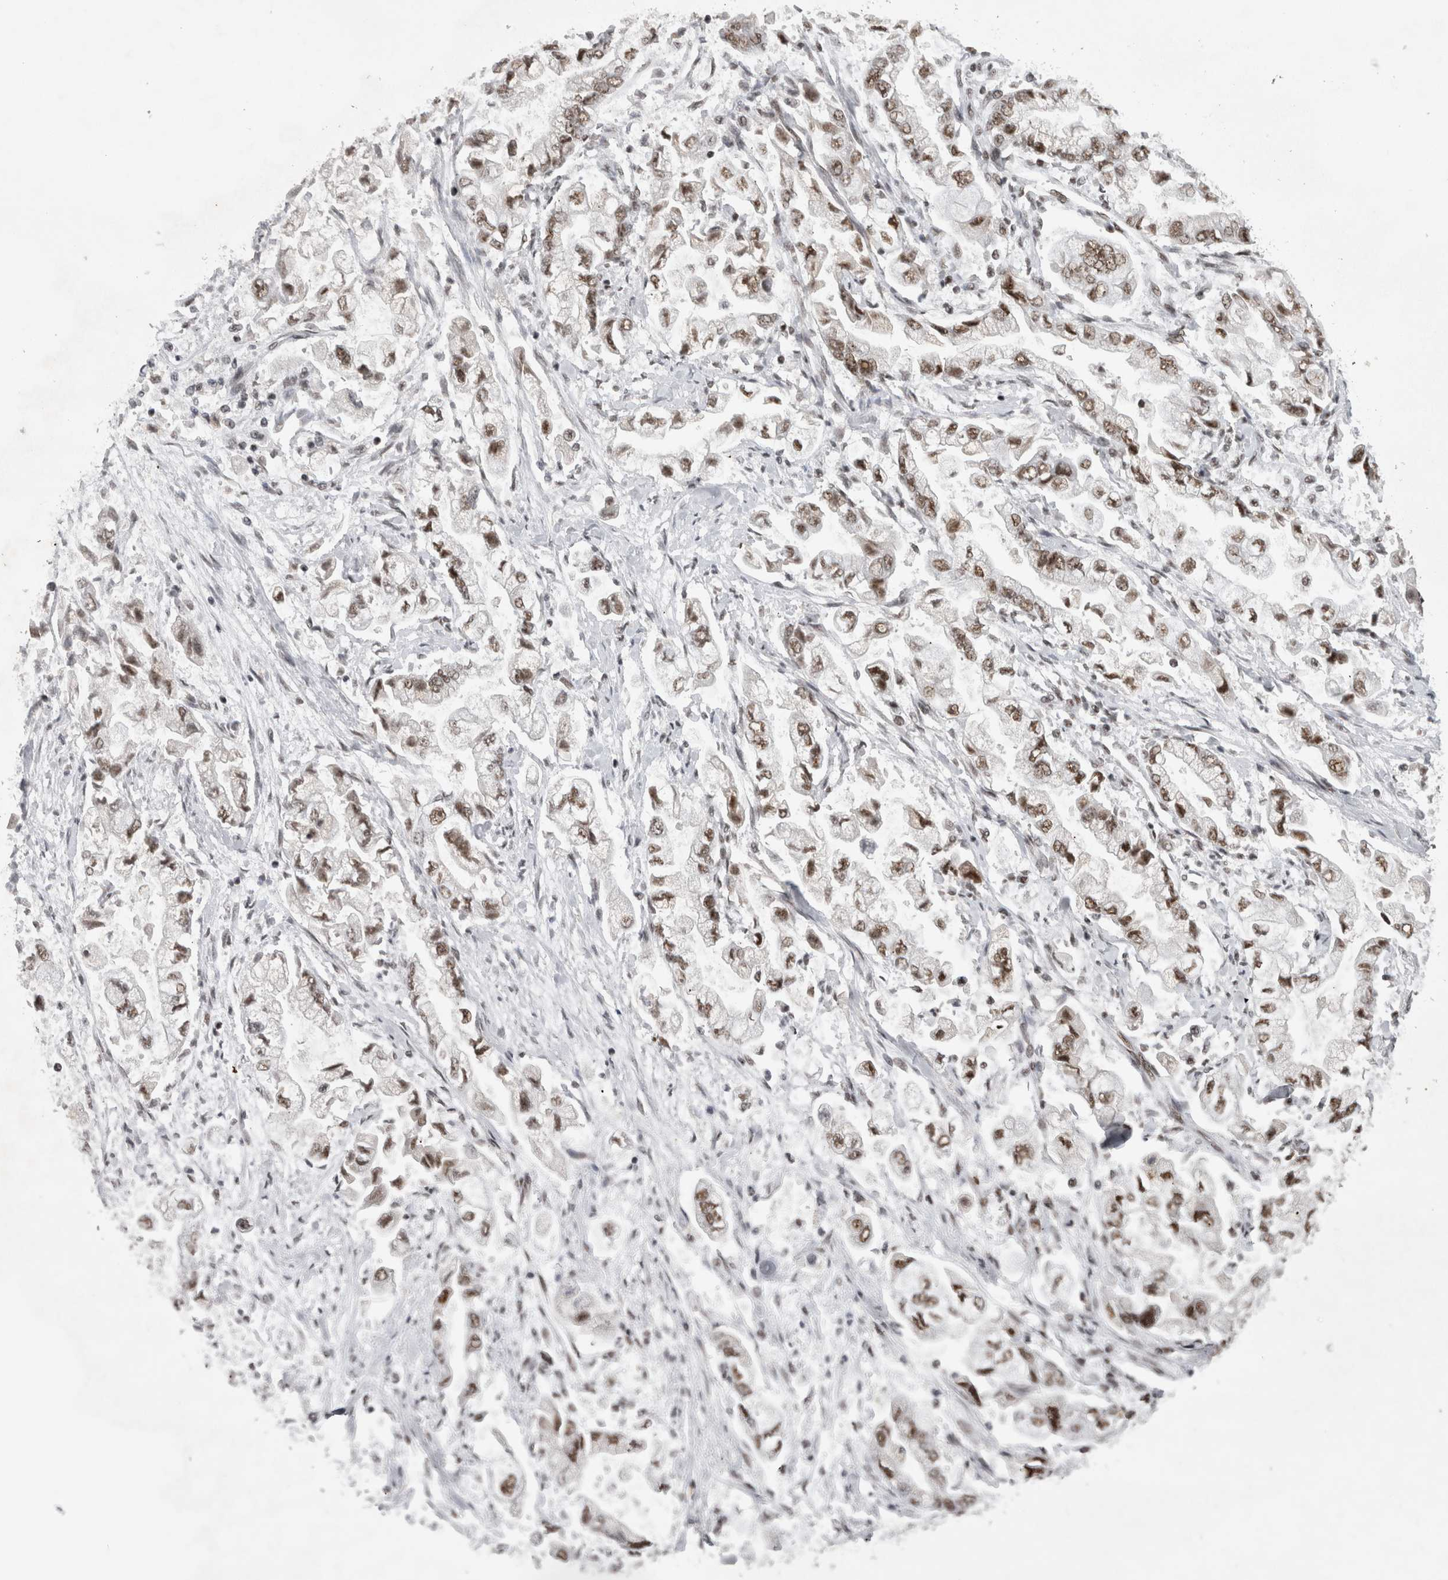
{"staining": {"intensity": "moderate", "quantity": "25%-75%", "location": "nuclear"}, "tissue": "stomach cancer", "cell_type": "Tumor cells", "image_type": "cancer", "snomed": [{"axis": "morphology", "description": "Normal tissue, NOS"}, {"axis": "morphology", "description": "Adenocarcinoma, NOS"}, {"axis": "topography", "description": "Stomach"}], "caption": "Adenocarcinoma (stomach) stained with a brown dye reveals moderate nuclear positive positivity in about 25%-75% of tumor cells.", "gene": "CDK11A", "patient": {"sex": "male", "age": 62}}